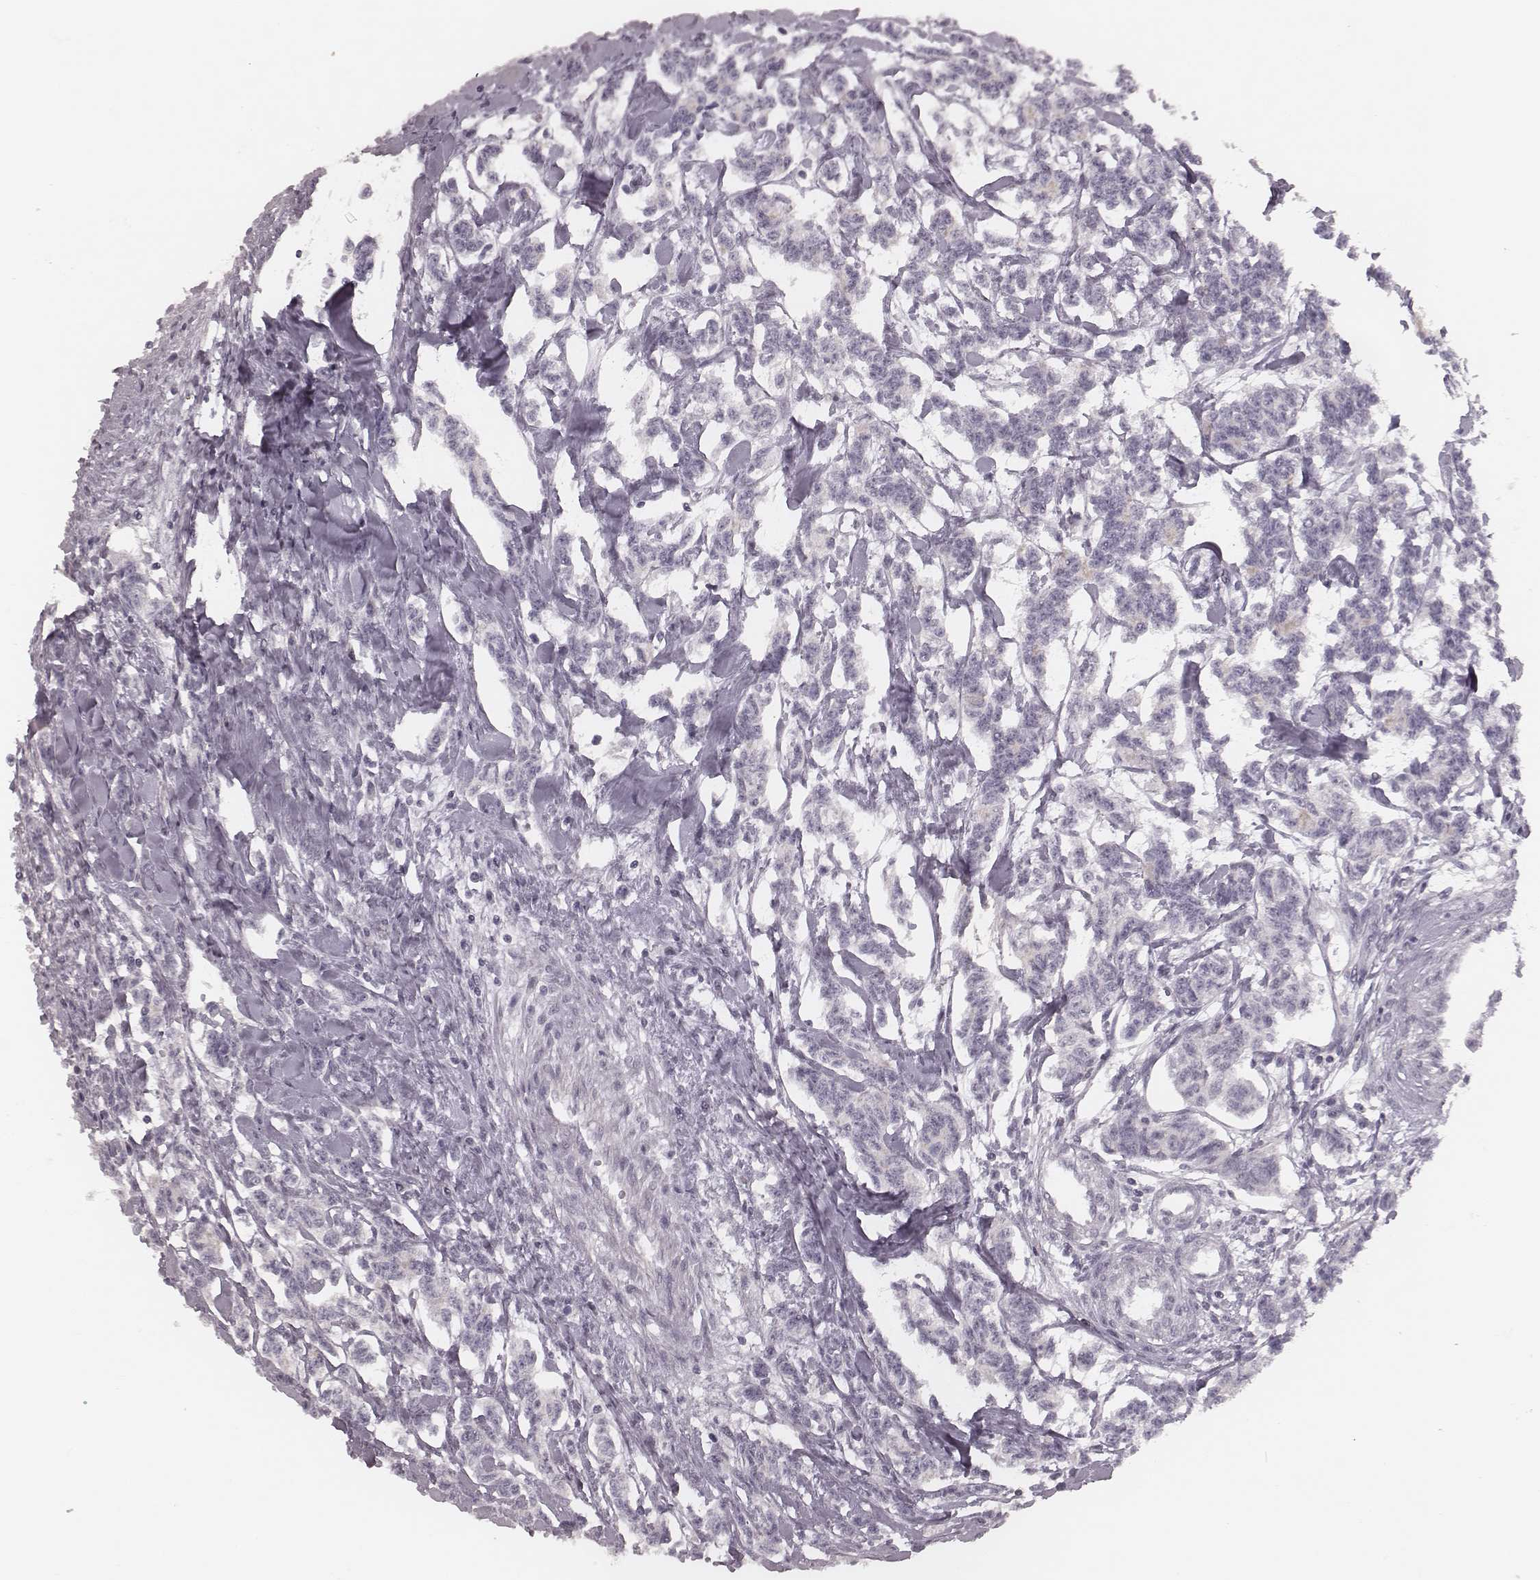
{"staining": {"intensity": "negative", "quantity": "none", "location": "none"}, "tissue": "carcinoid", "cell_type": "Tumor cells", "image_type": "cancer", "snomed": [{"axis": "morphology", "description": "Carcinoid, malignant, NOS"}, {"axis": "topography", "description": "Kidney"}], "caption": "Immunohistochemistry photomicrograph of neoplastic tissue: human carcinoid (malignant) stained with DAB demonstrates no significant protein staining in tumor cells.", "gene": "ACACB", "patient": {"sex": "female", "age": 41}}